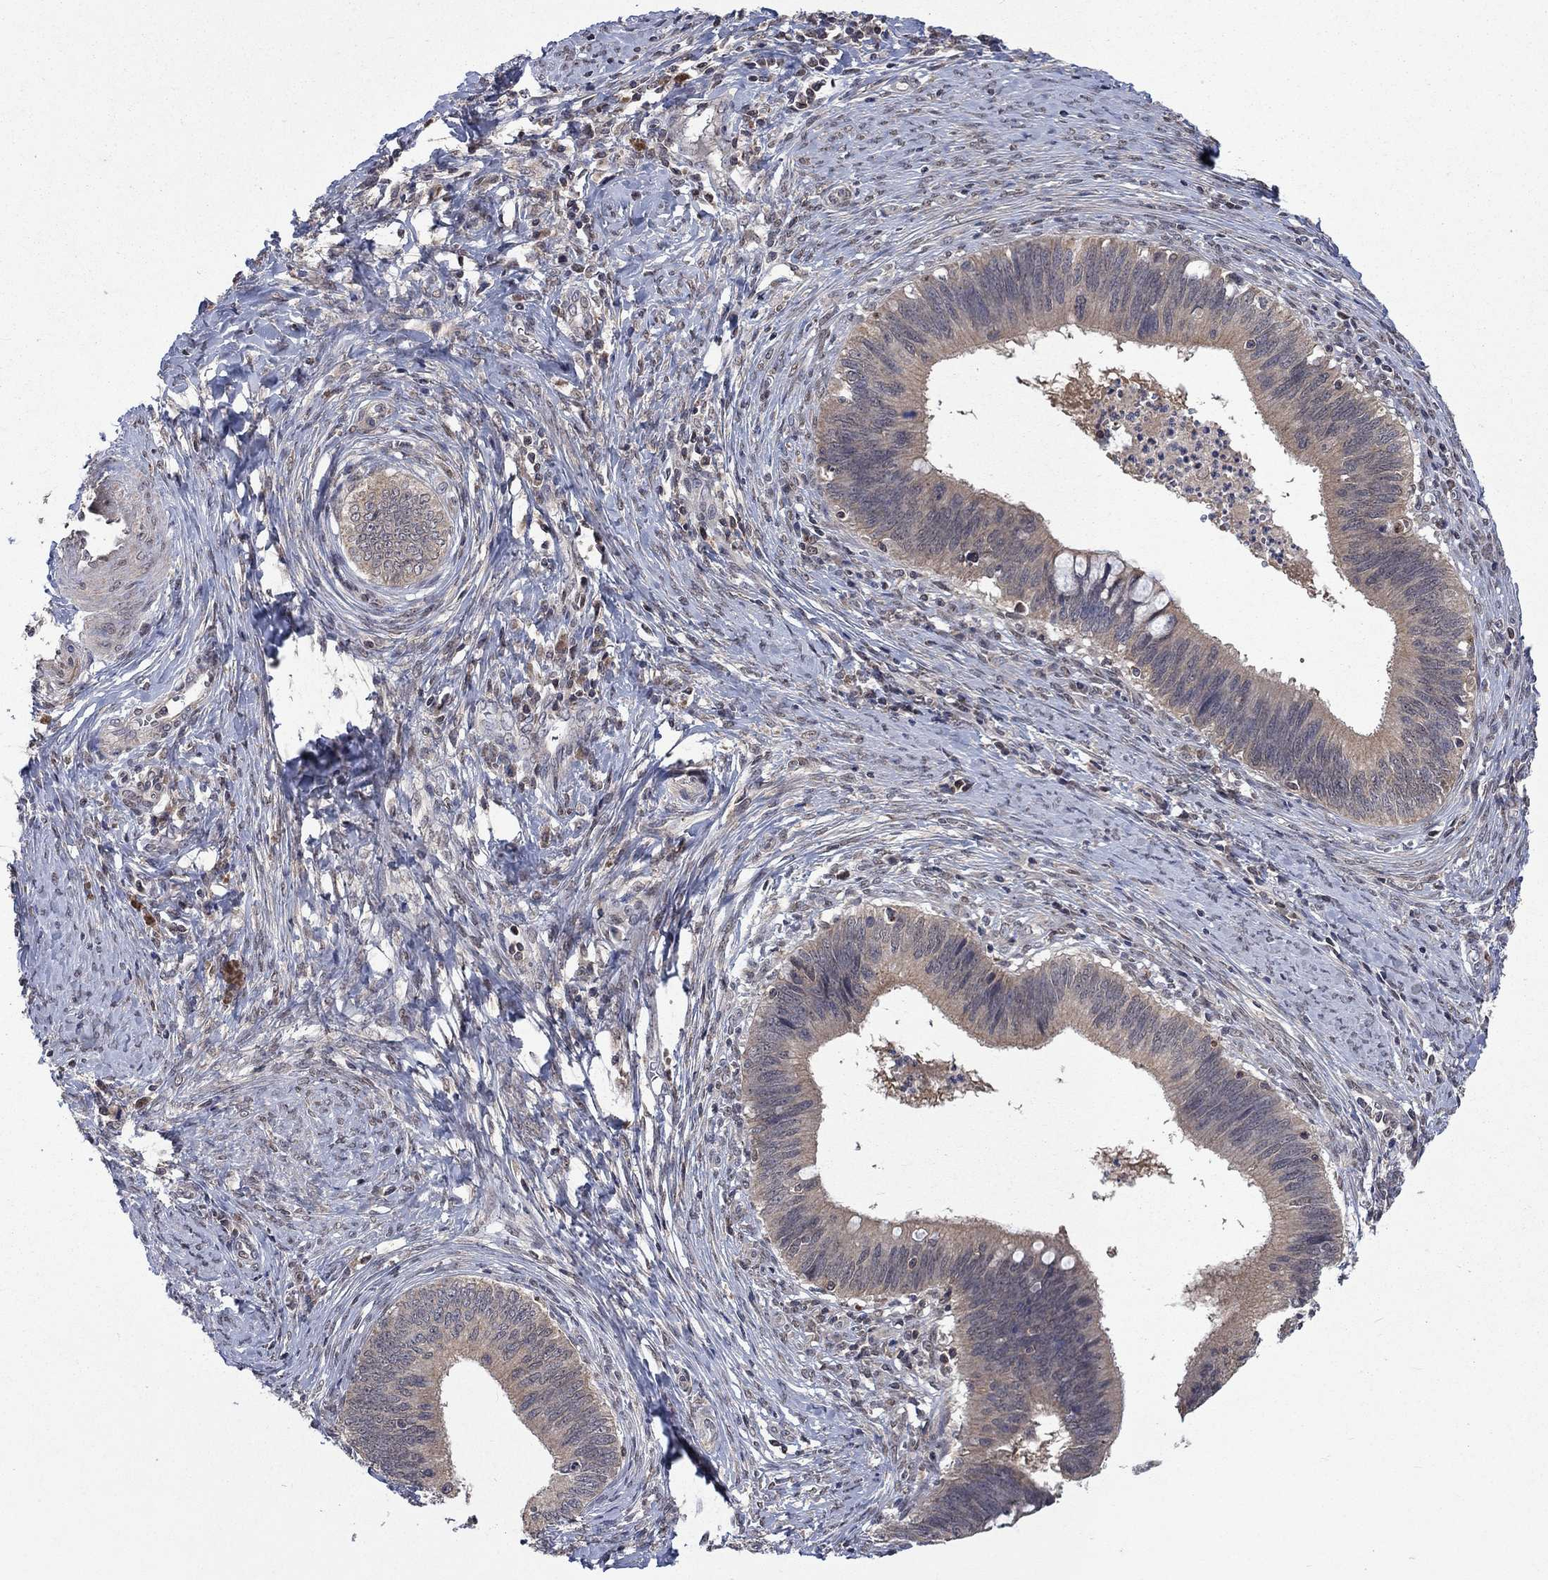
{"staining": {"intensity": "weak", "quantity": ">75%", "location": "cytoplasmic/membranous"}, "tissue": "cervical cancer", "cell_type": "Tumor cells", "image_type": "cancer", "snomed": [{"axis": "morphology", "description": "Adenocarcinoma, NOS"}, {"axis": "topography", "description": "Cervix"}], "caption": "Protein staining of cervical cancer tissue displays weak cytoplasmic/membranous expression in approximately >75% of tumor cells.", "gene": "IAH1", "patient": {"sex": "female", "age": 42}}